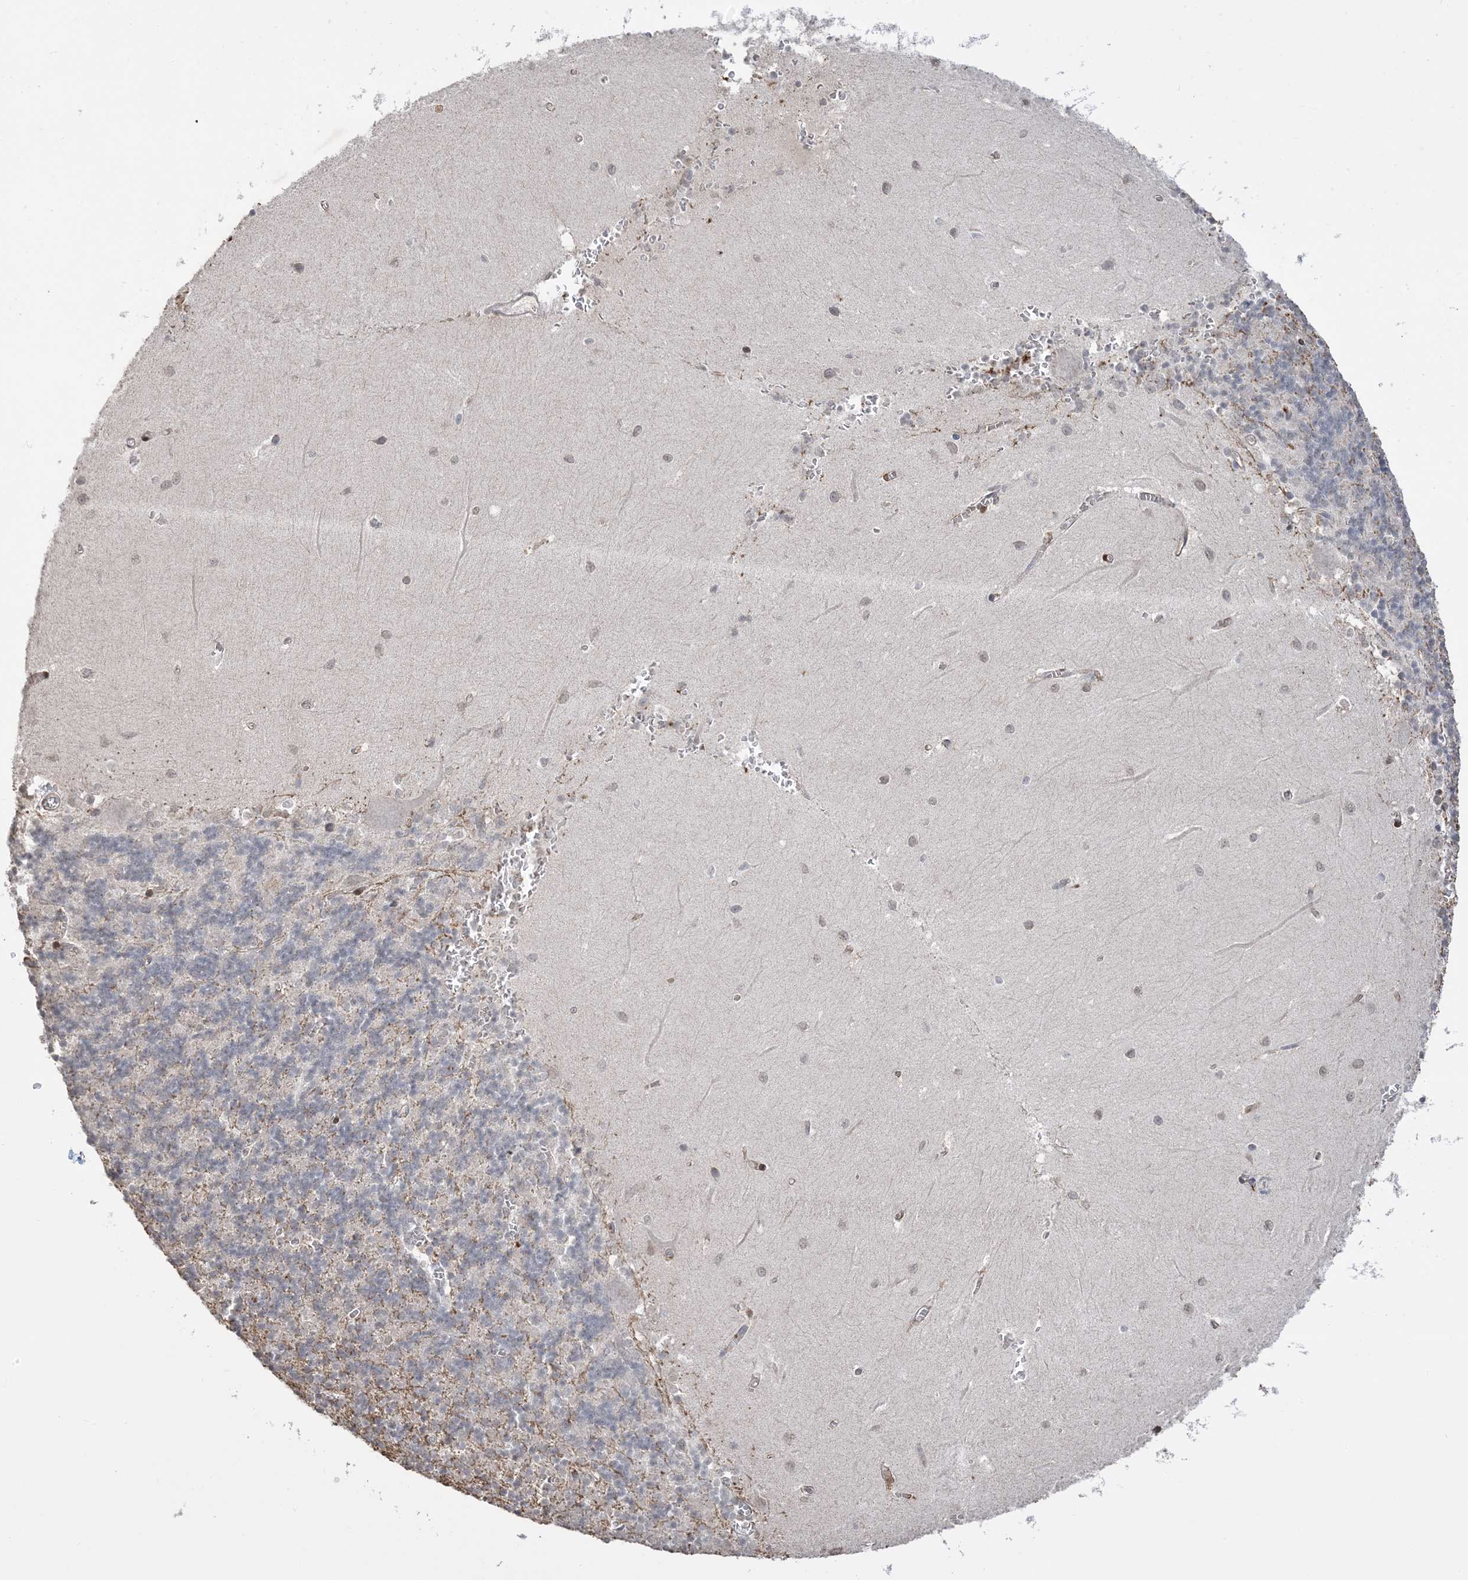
{"staining": {"intensity": "negative", "quantity": "none", "location": "none"}, "tissue": "cerebellum", "cell_type": "Cells in granular layer", "image_type": "normal", "snomed": [{"axis": "morphology", "description": "Normal tissue, NOS"}, {"axis": "topography", "description": "Cerebellum"}], "caption": "IHC micrograph of normal cerebellum stained for a protein (brown), which shows no staining in cells in granular layer. Nuclei are stained in blue.", "gene": "XRN1", "patient": {"sex": "male", "age": 37}}